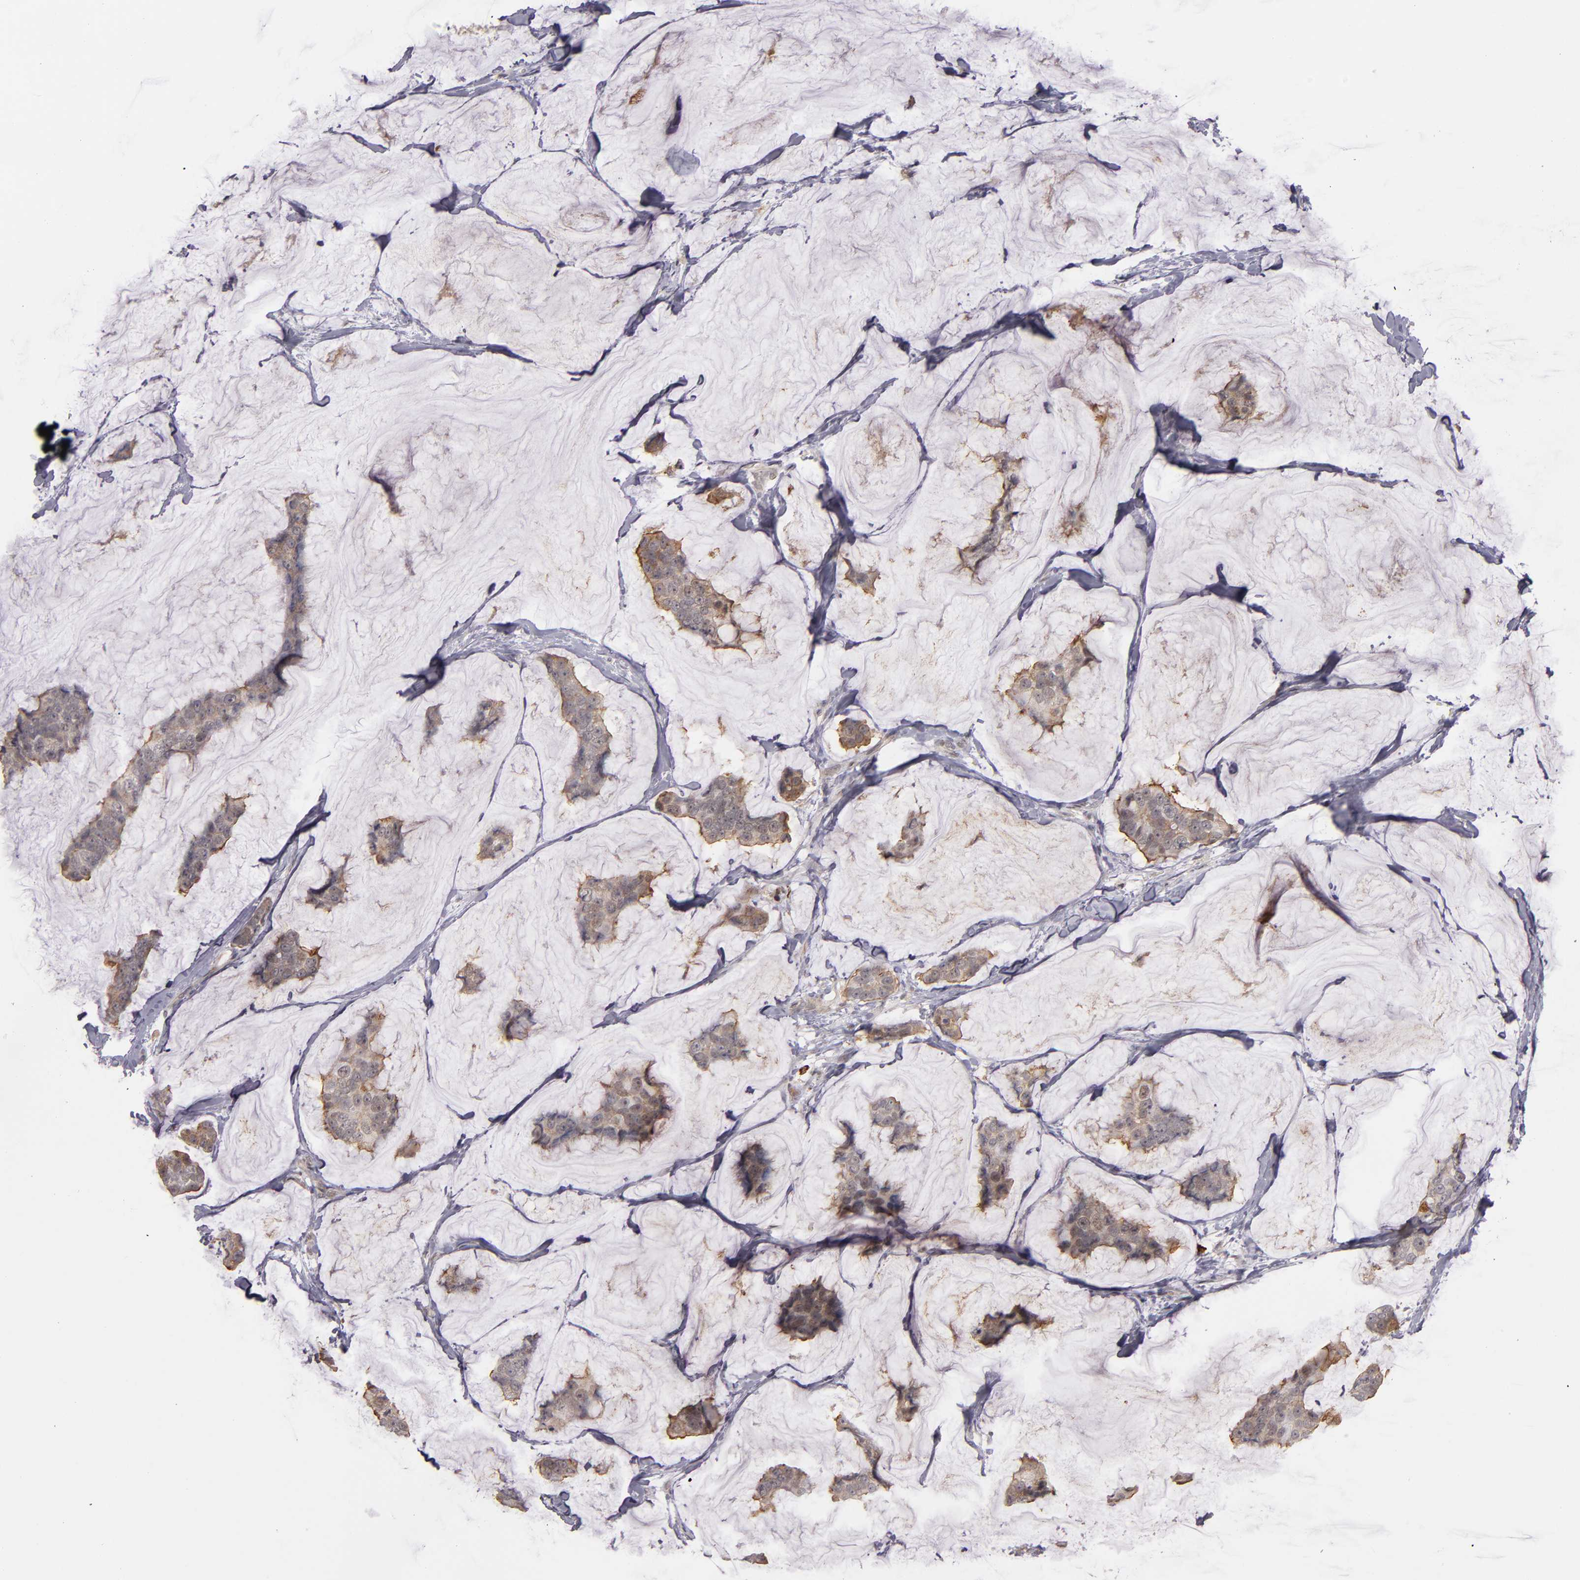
{"staining": {"intensity": "weak", "quantity": ">75%", "location": "cytoplasmic/membranous"}, "tissue": "breast cancer", "cell_type": "Tumor cells", "image_type": "cancer", "snomed": [{"axis": "morphology", "description": "Normal tissue, NOS"}, {"axis": "morphology", "description": "Duct carcinoma"}, {"axis": "topography", "description": "Breast"}], "caption": "Weak cytoplasmic/membranous staining for a protein is present in approximately >75% of tumor cells of intraductal carcinoma (breast) using immunohistochemistry.", "gene": "STX3", "patient": {"sex": "female", "age": 50}}